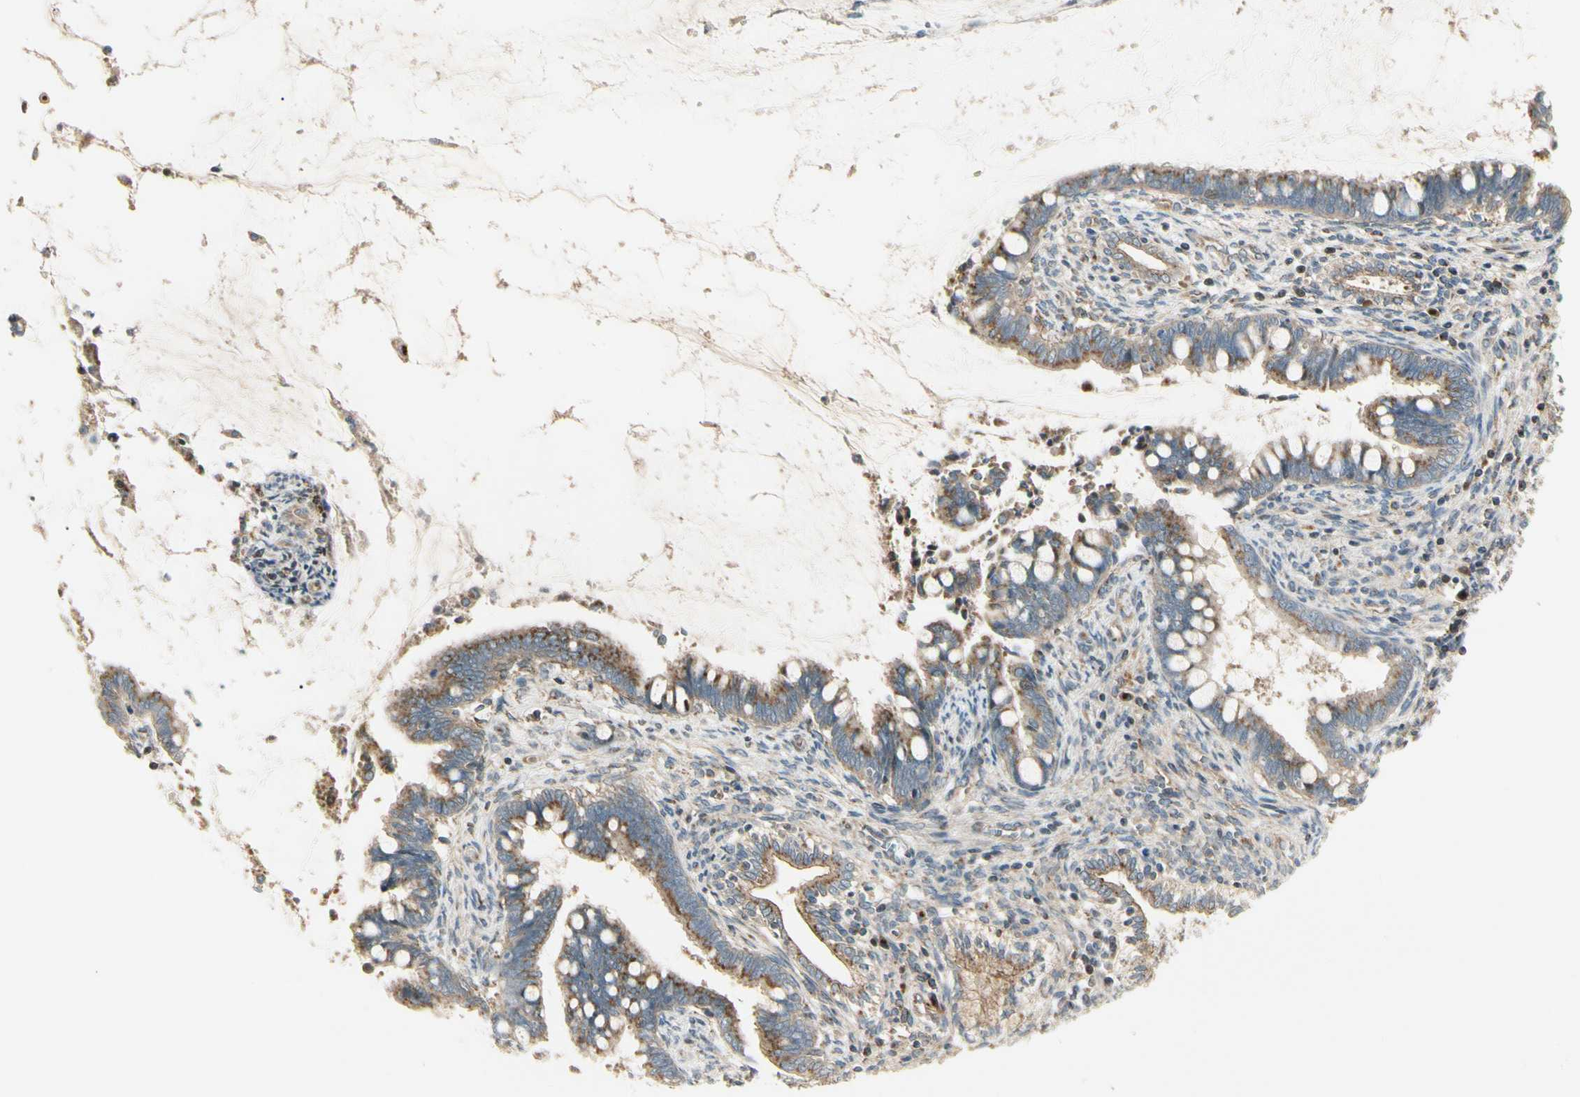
{"staining": {"intensity": "moderate", "quantity": ">75%", "location": "cytoplasmic/membranous"}, "tissue": "cervical cancer", "cell_type": "Tumor cells", "image_type": "cancer", "snomed": [{"axis": "morphology", "description": "Adenocarcinoma, NOS"}, {"axis": "topography", "description": "Cervix"}], "caption": "Human cervical adenocarcinoma stained with a protein marker shows moderate staining in tumor cells.", "gene": "ABCA3", "patient": {"sex": "female", "age": 44}}